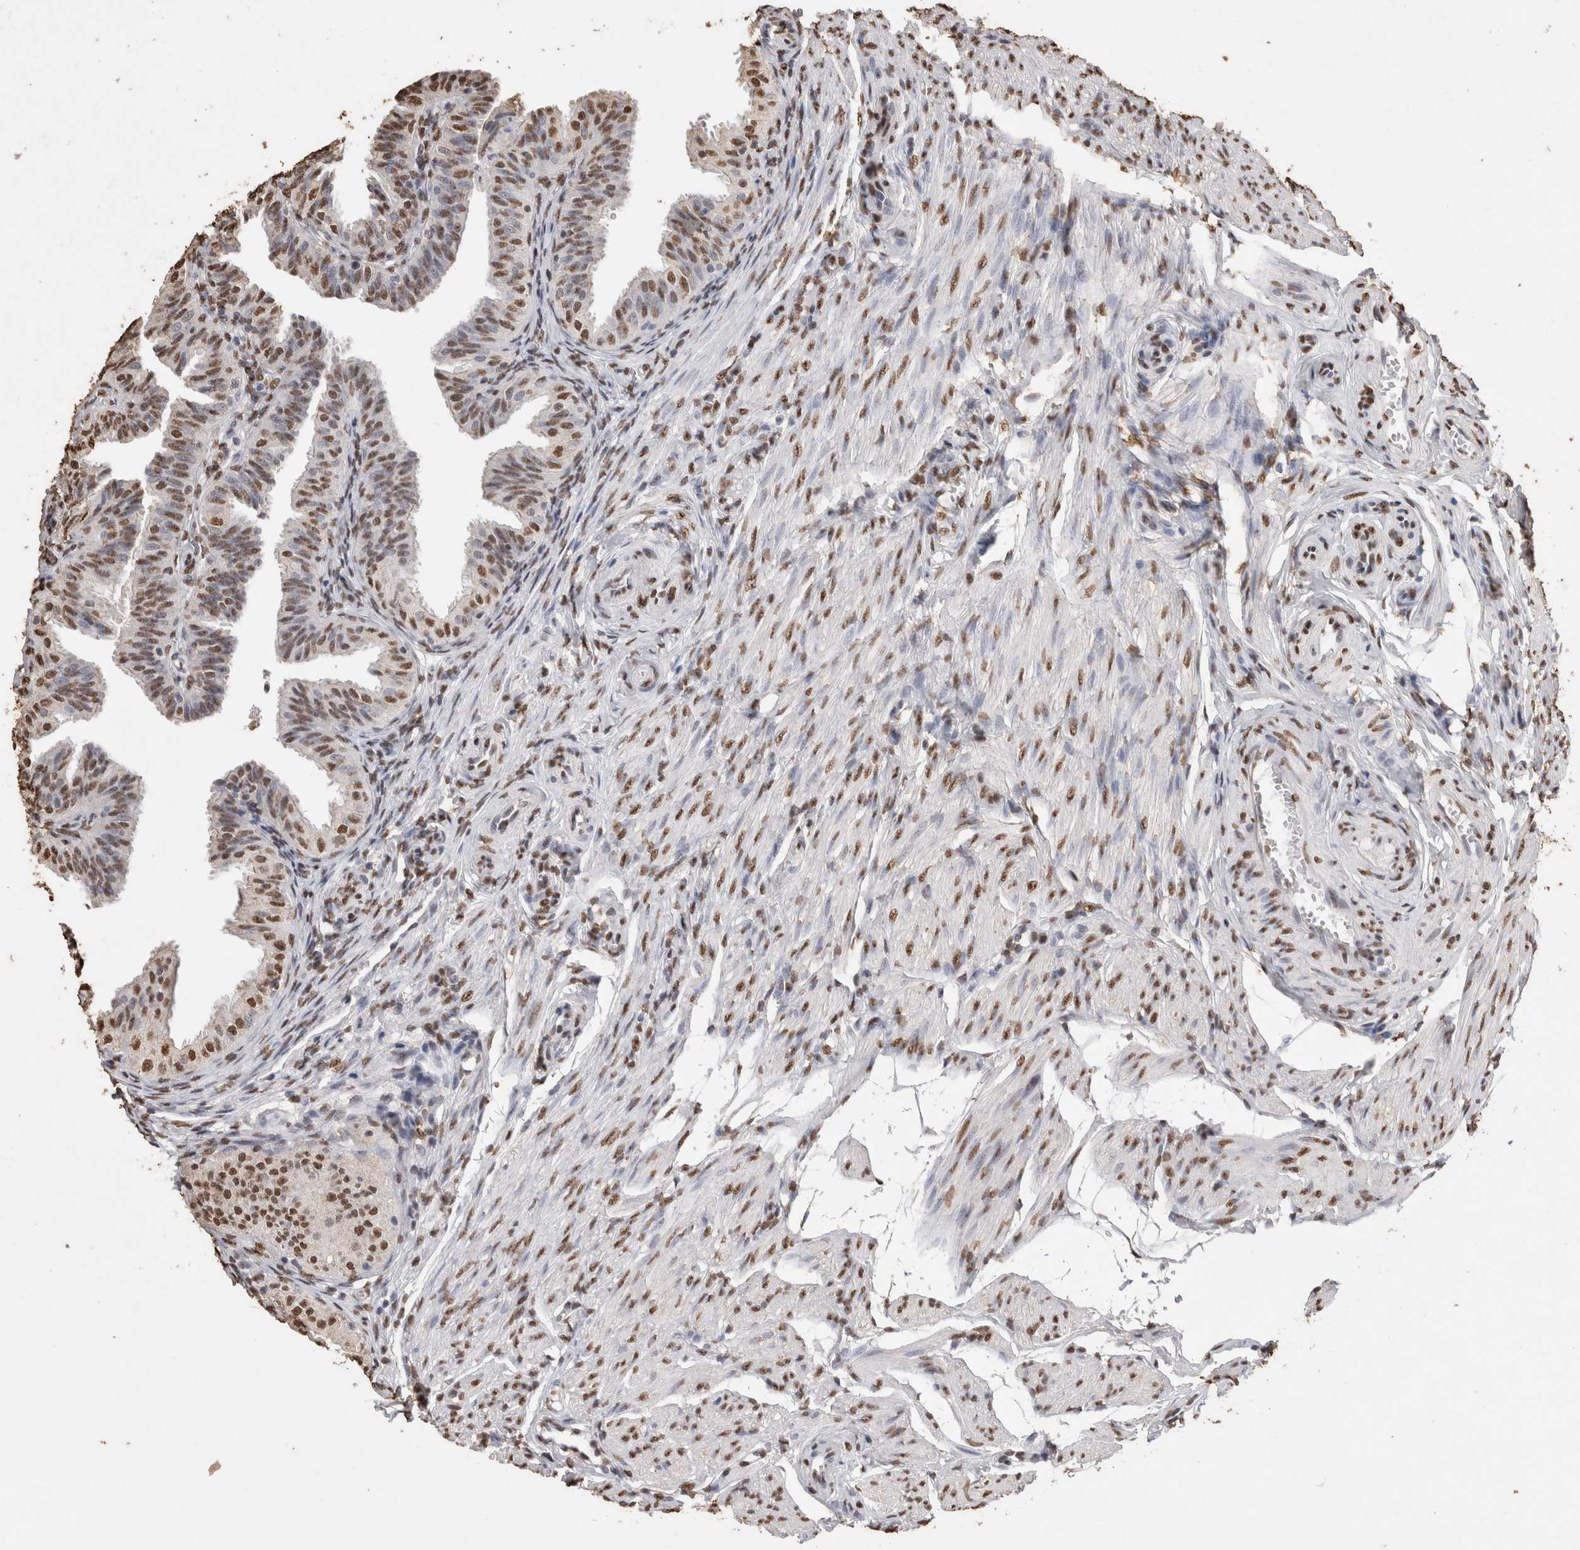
{"staining": {"intensity": "moderate", "quantity": ">75%", "location": "nuclear"}, "tissue": "fallopian tube", "cell_type": "Glandular cells", "image_type": "normal", "snomed": [{"axis": "morphology", "description": "Normal tissue, NOS"}, {"axis": "topography", "description": "Fallopian tube"}], "caption": "This micrograph exhibits immunohistochemistry (IHC) staining of unremarkable human fallopian tube, with medium moderate nuclear staining in about >75% of glandular cells.", "gene": "NTHL1", "patient": {"sex": "female", "age": 35}}